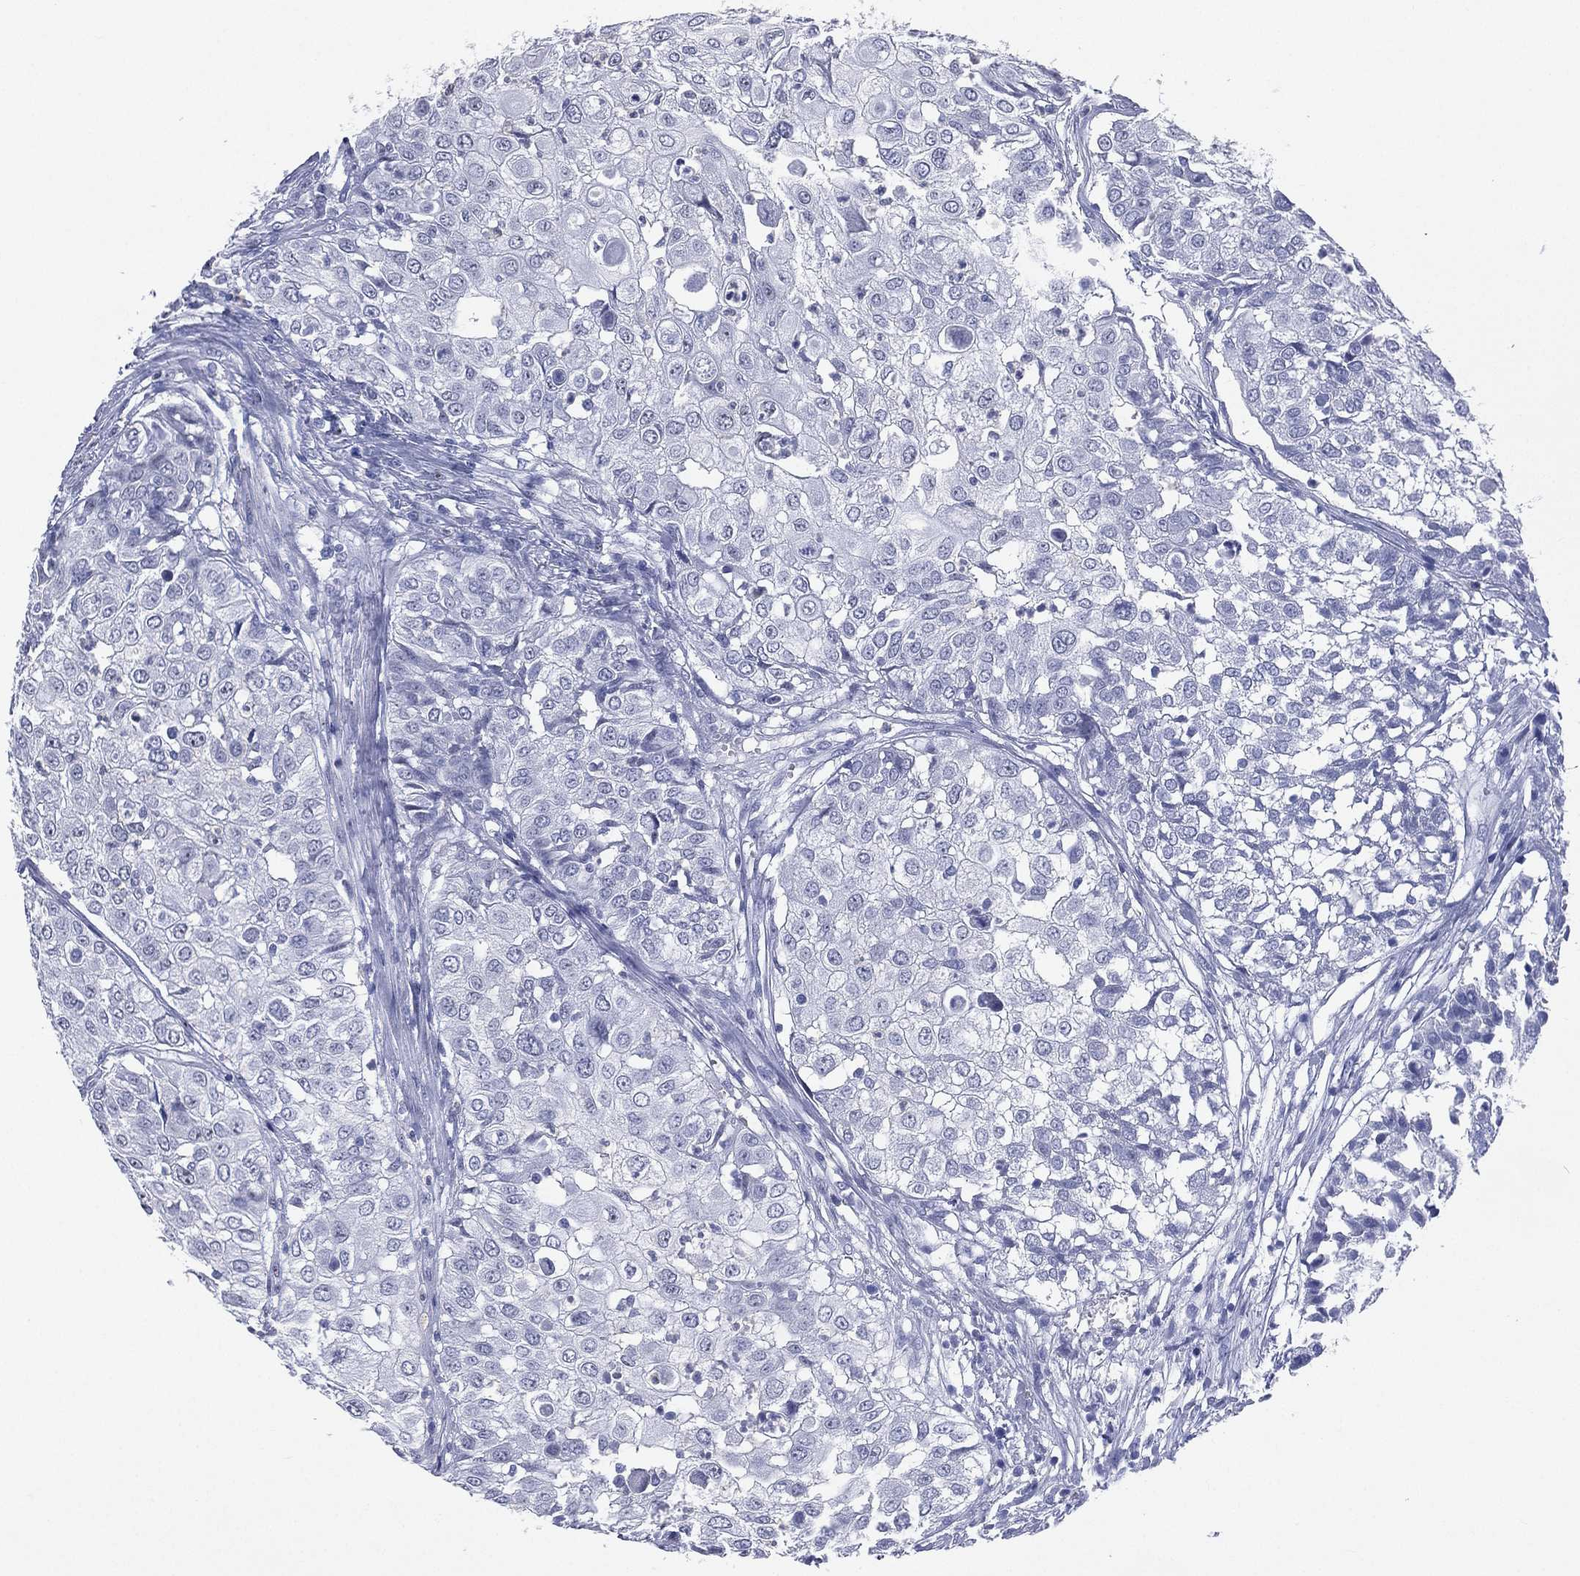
{"staining": {"intensity": "negative", "quantity": "none", "location": "none"}, "tissue": "urothelial cancer", "cell_type": "Tumor cells", "image_type": "cancer", "snomed": [{"axis": "morphology", "description": "Urothelial carcinoma, High grade"}, {"axis": "topography", "description": "Urinary bladder"}], "caption": "Protein analysis of high-grade urothelial carcinoma shows no significant expression in tumor cells.", "gene": "CD22", "patient": {"sex": "female", "age": 79}}